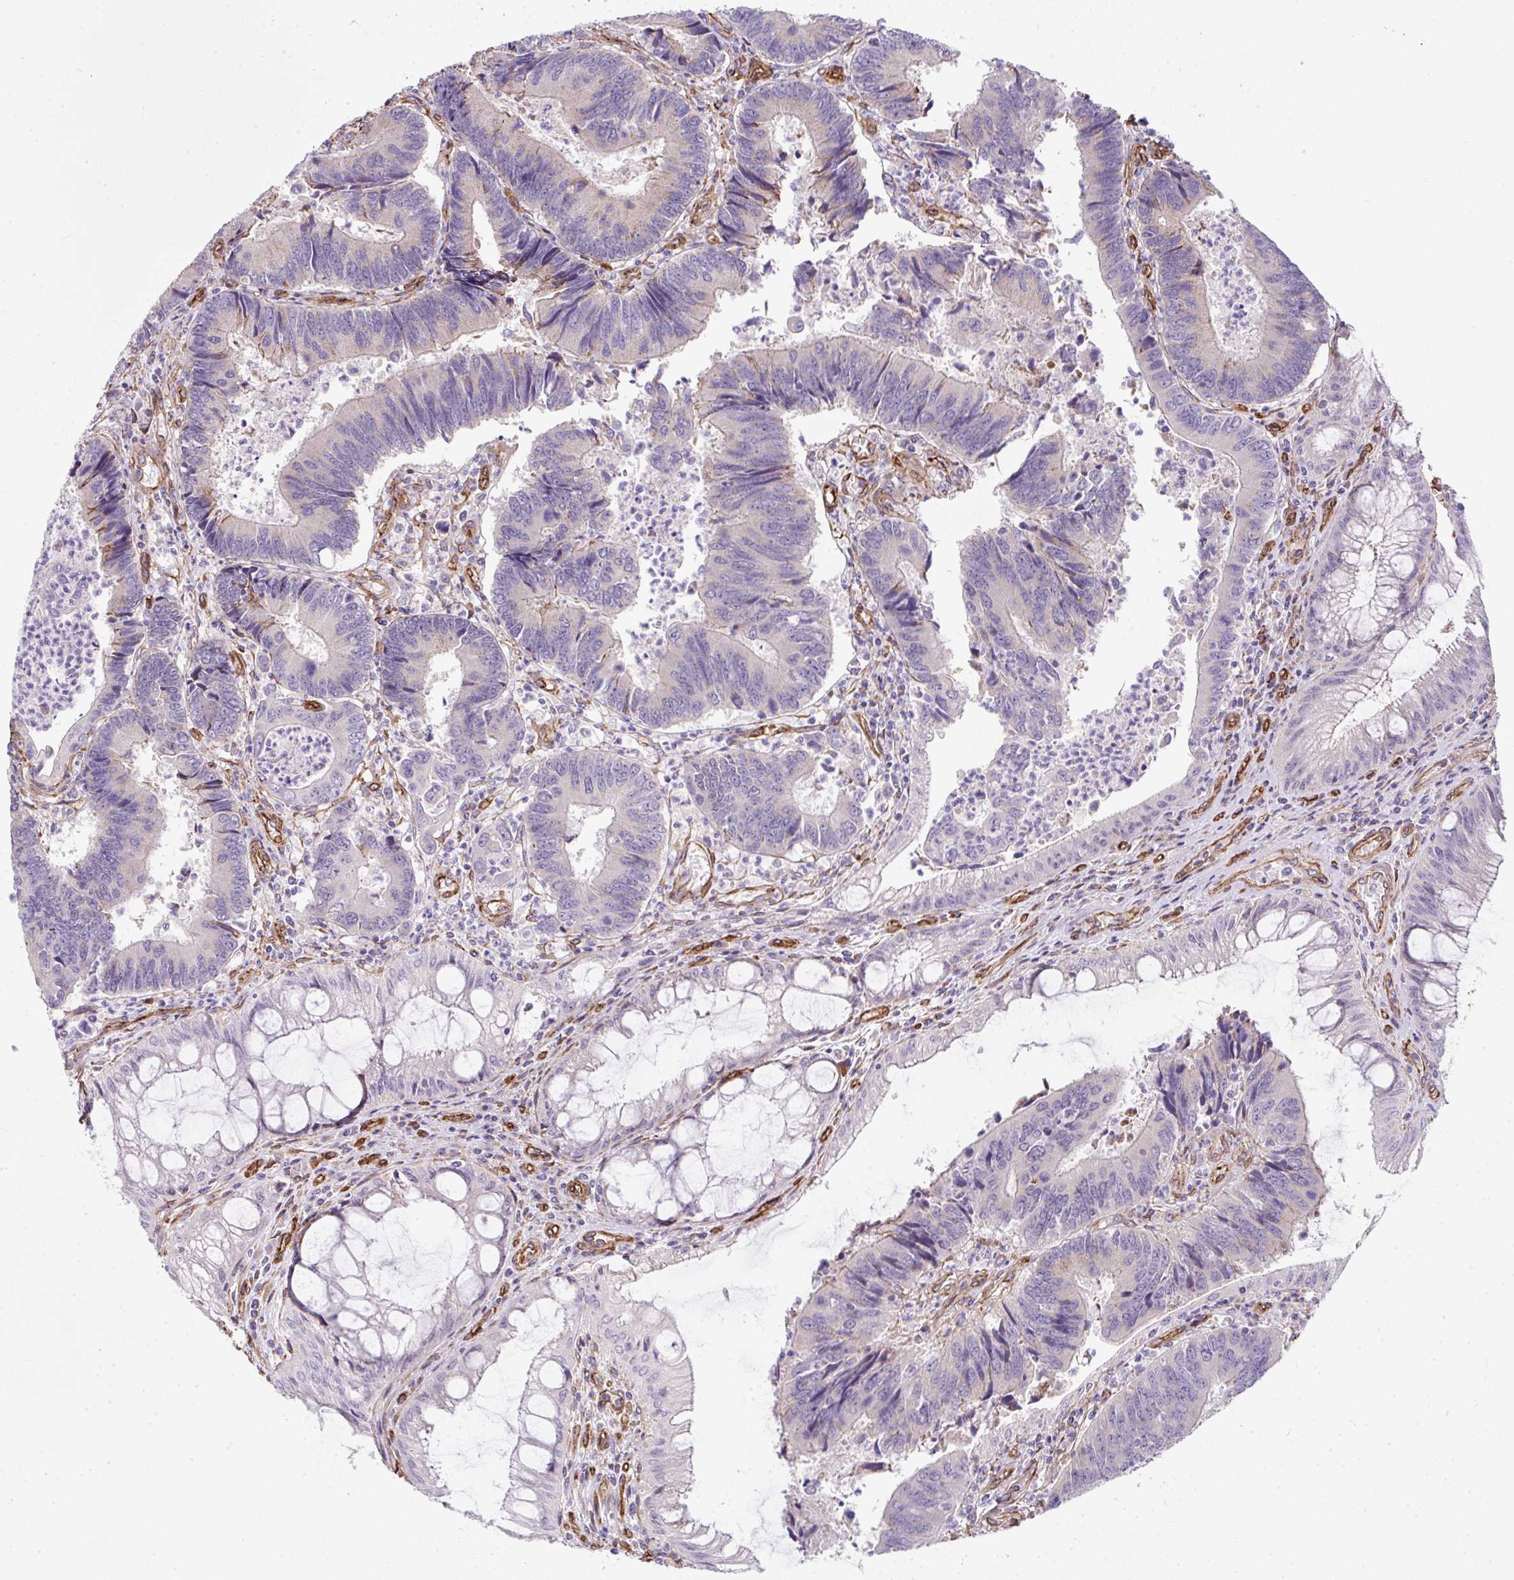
{"staining": {"intensity": "negative", "quantity": "none", "location": "none"}, "tissue": "colorectal cancer", "cell_type": "Tumor cells", "image_type": "cancer", "snomed": [{"axis": "morphology", "description": "Adenocarcinoma, NOS"}, {"axis": "topography", "description": "Colon"}], "caption": "A high-resolution micrograph shows immunohistochemistry (IHC) staining of colorectal cancer (adenocarcinoma), which exhibits no significant staining in tumor cells.", "gene": "ANKUB1", "patient": {"sex": "female", "age": 67}}